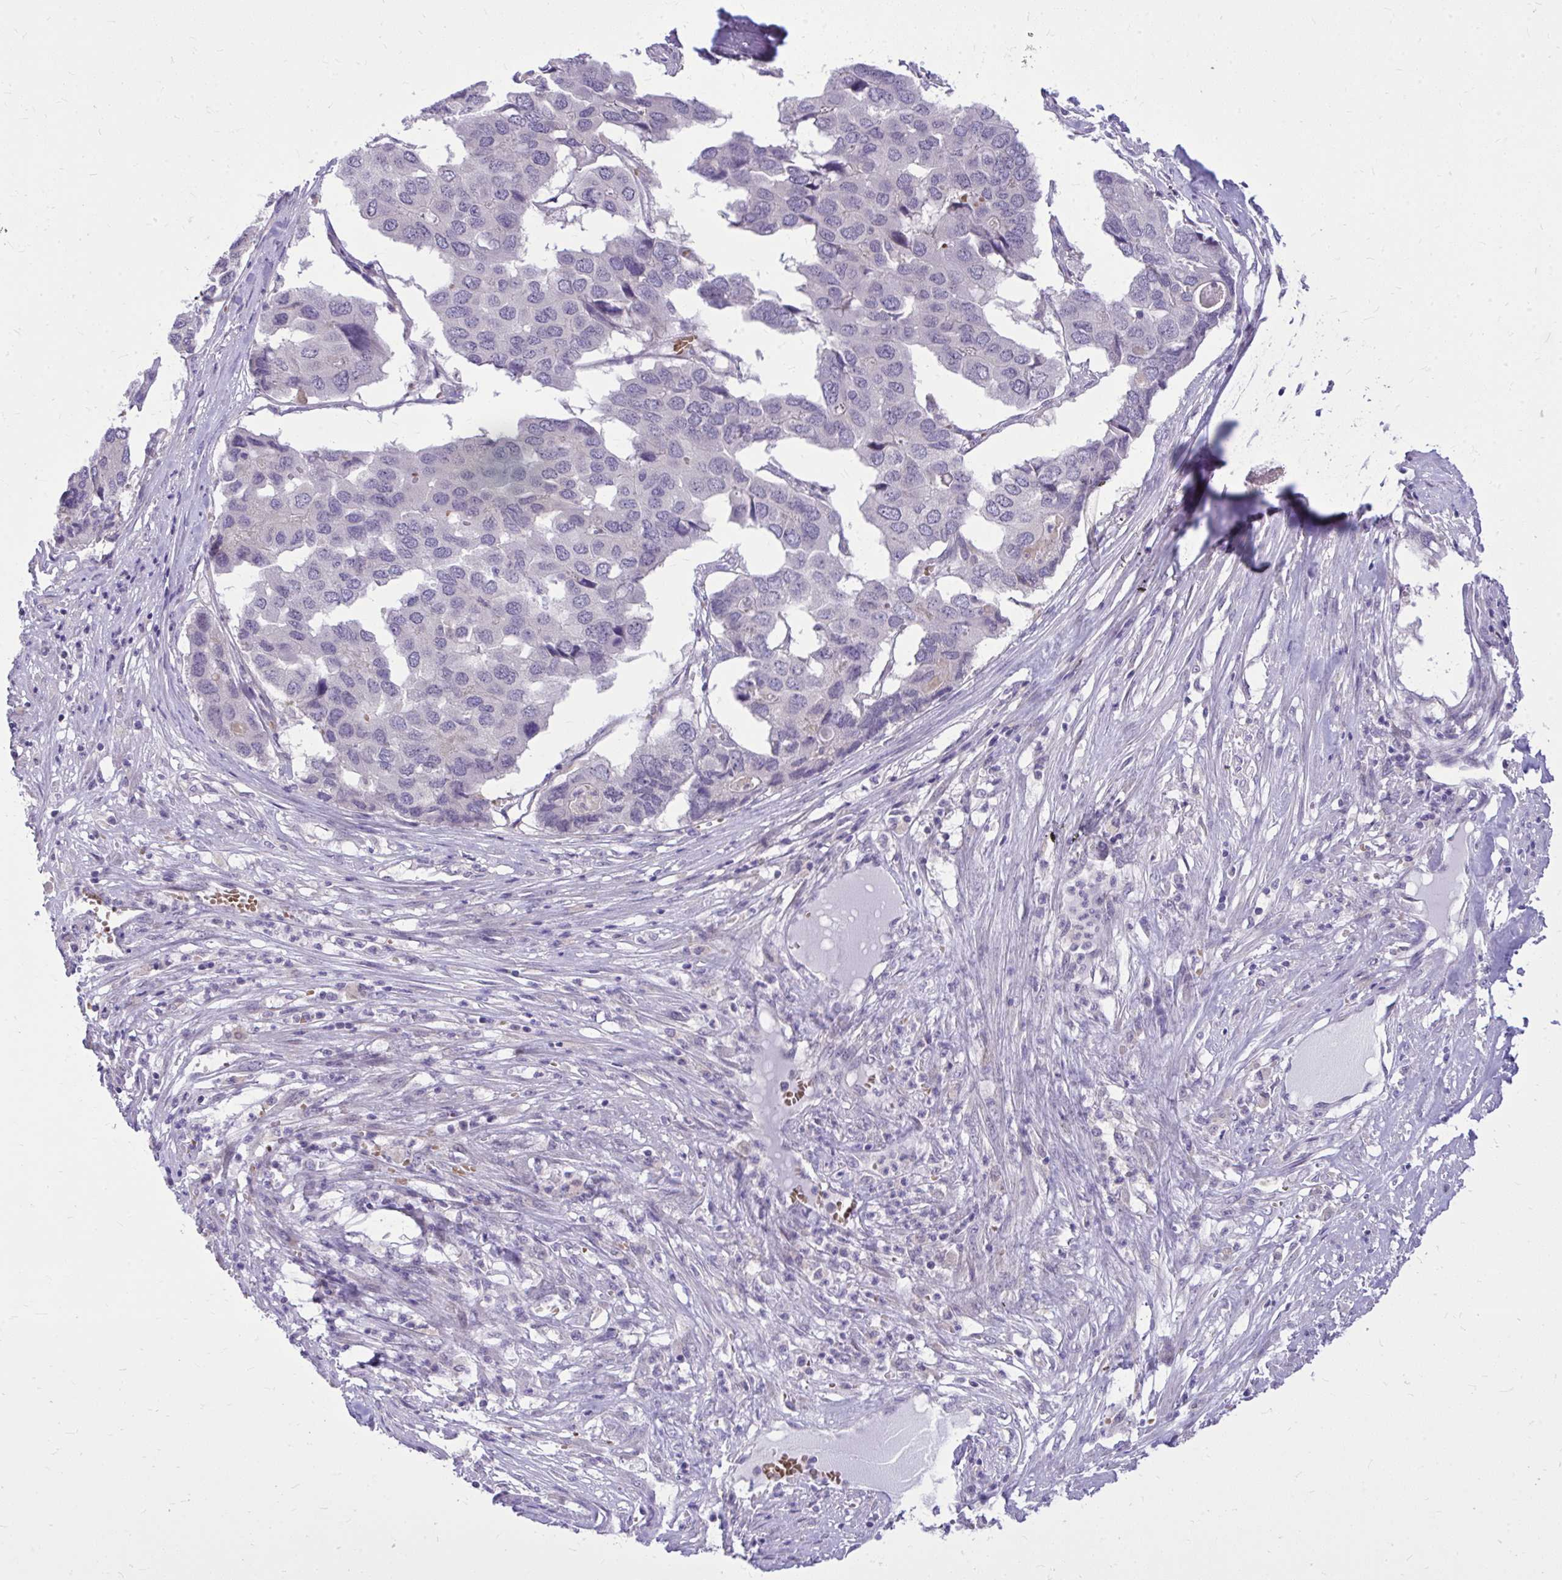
{"staining": {"intensity": "negative", "quantity": "none", "location": "none"}, "tissue": "pancreatic cancer", "cell_type": "Tumor cells", "image_type": "cancer", "snomed": [{"axis": "morphology", "description": "Adenocarcinoma, NOS"}, {"axis": "topography", "description": "Pancreas"}], "caption": "DAB immunohistochemical staining of human pancreatic cancer displays no significant staining in tumor cells.", "gene": "DPY19L1", "patient": {"sex": "male", "age": 50}}